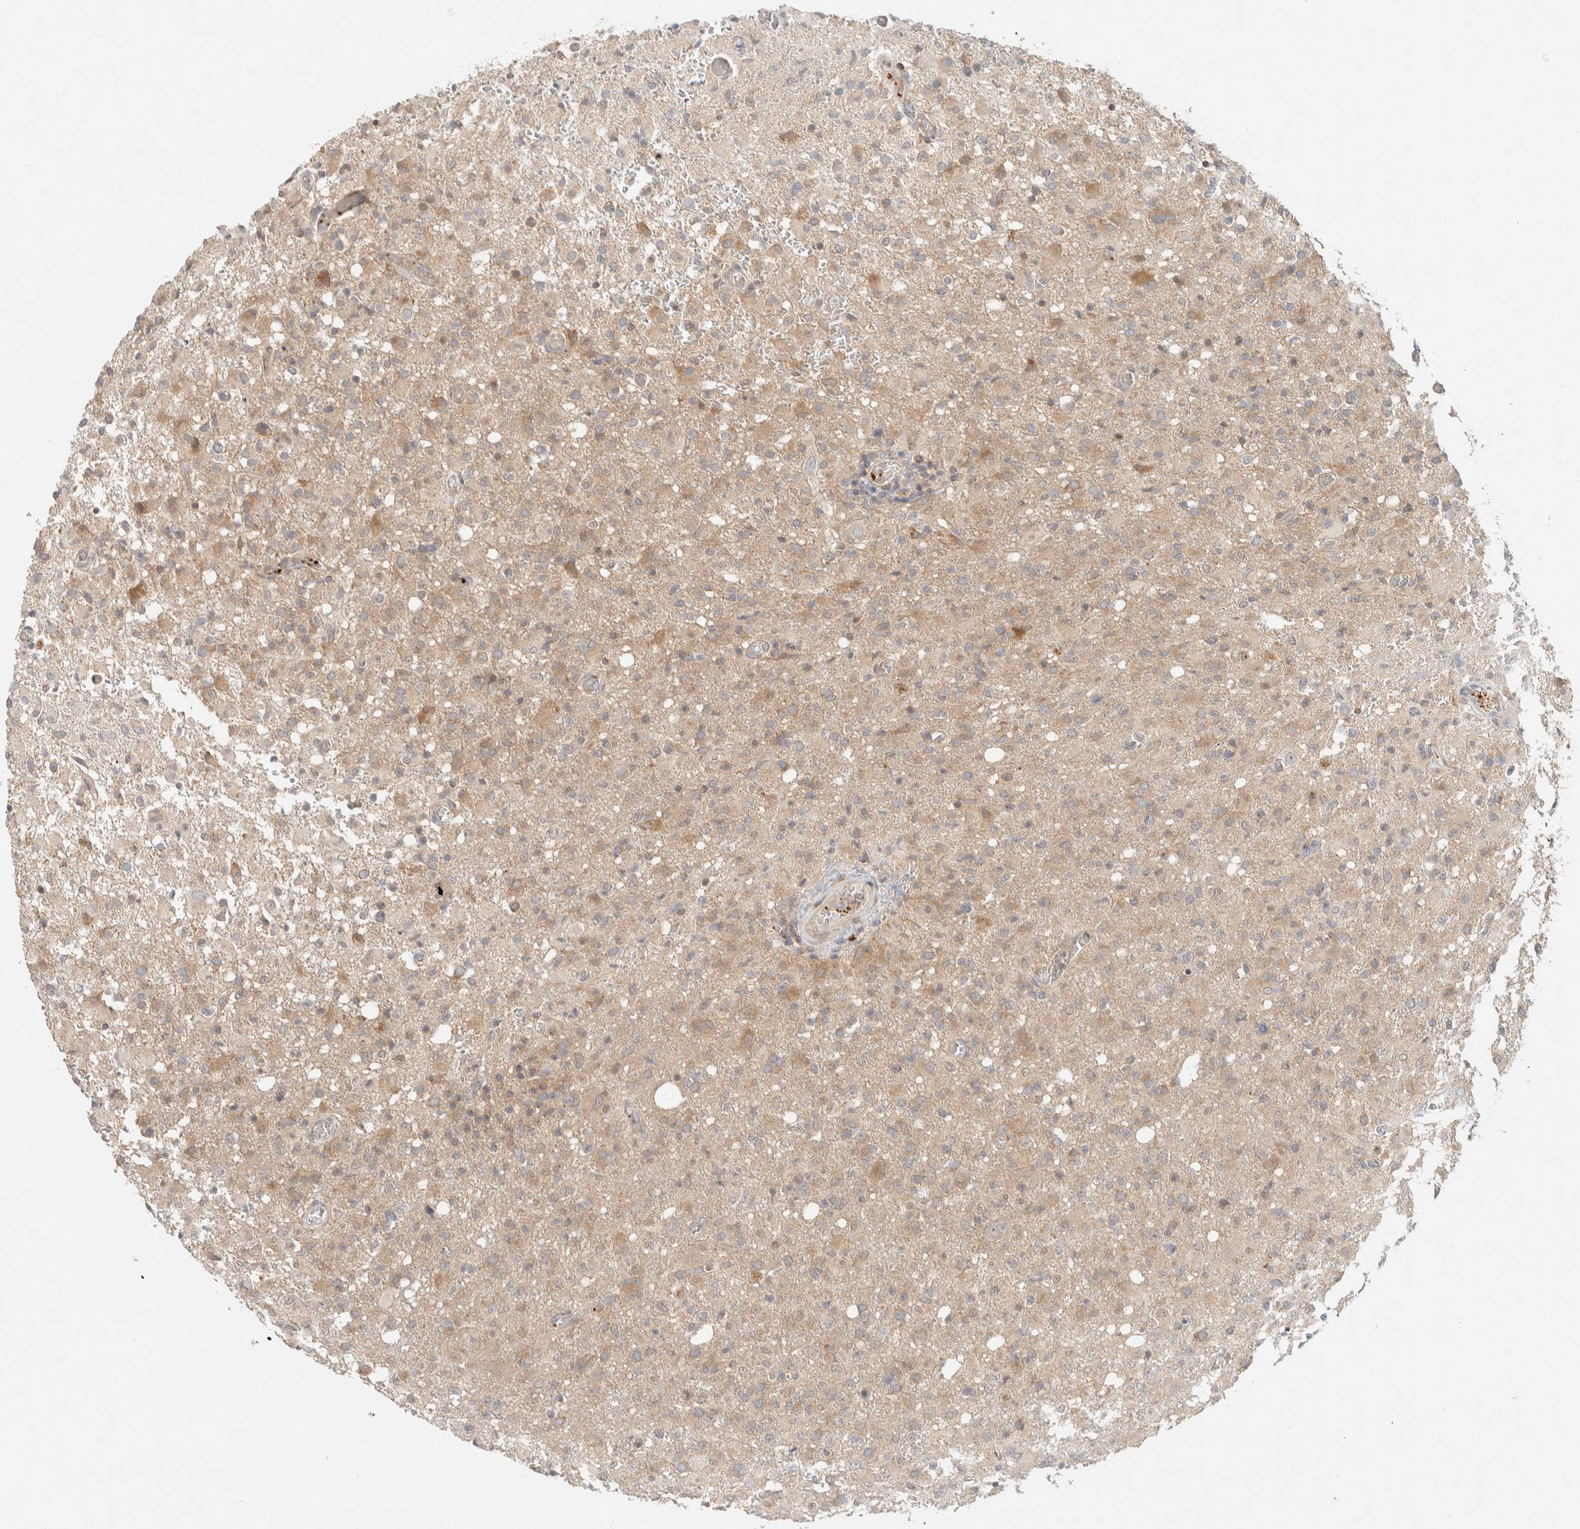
{"staining": {"intensity": "weak", "quantity": ">75%", "location": "cytoplasmic/membranous"}, "tissue": "glioma", "cell_type": "Tumor cells", "image_type": "cancer", "snomed": [{"axis": "morphology", "description": "Glioma, malignant, High grade"}, {"axis": "topography", "description": "Brain"}], "caption": "Malignant glioma (high-grade) stained with a brown dye reveals weak cytoplasmic/membranous positive positivity in about >75% of tumor cells.", "gene": "KIF9", "patient": {"sex": "female", "age": 57}}